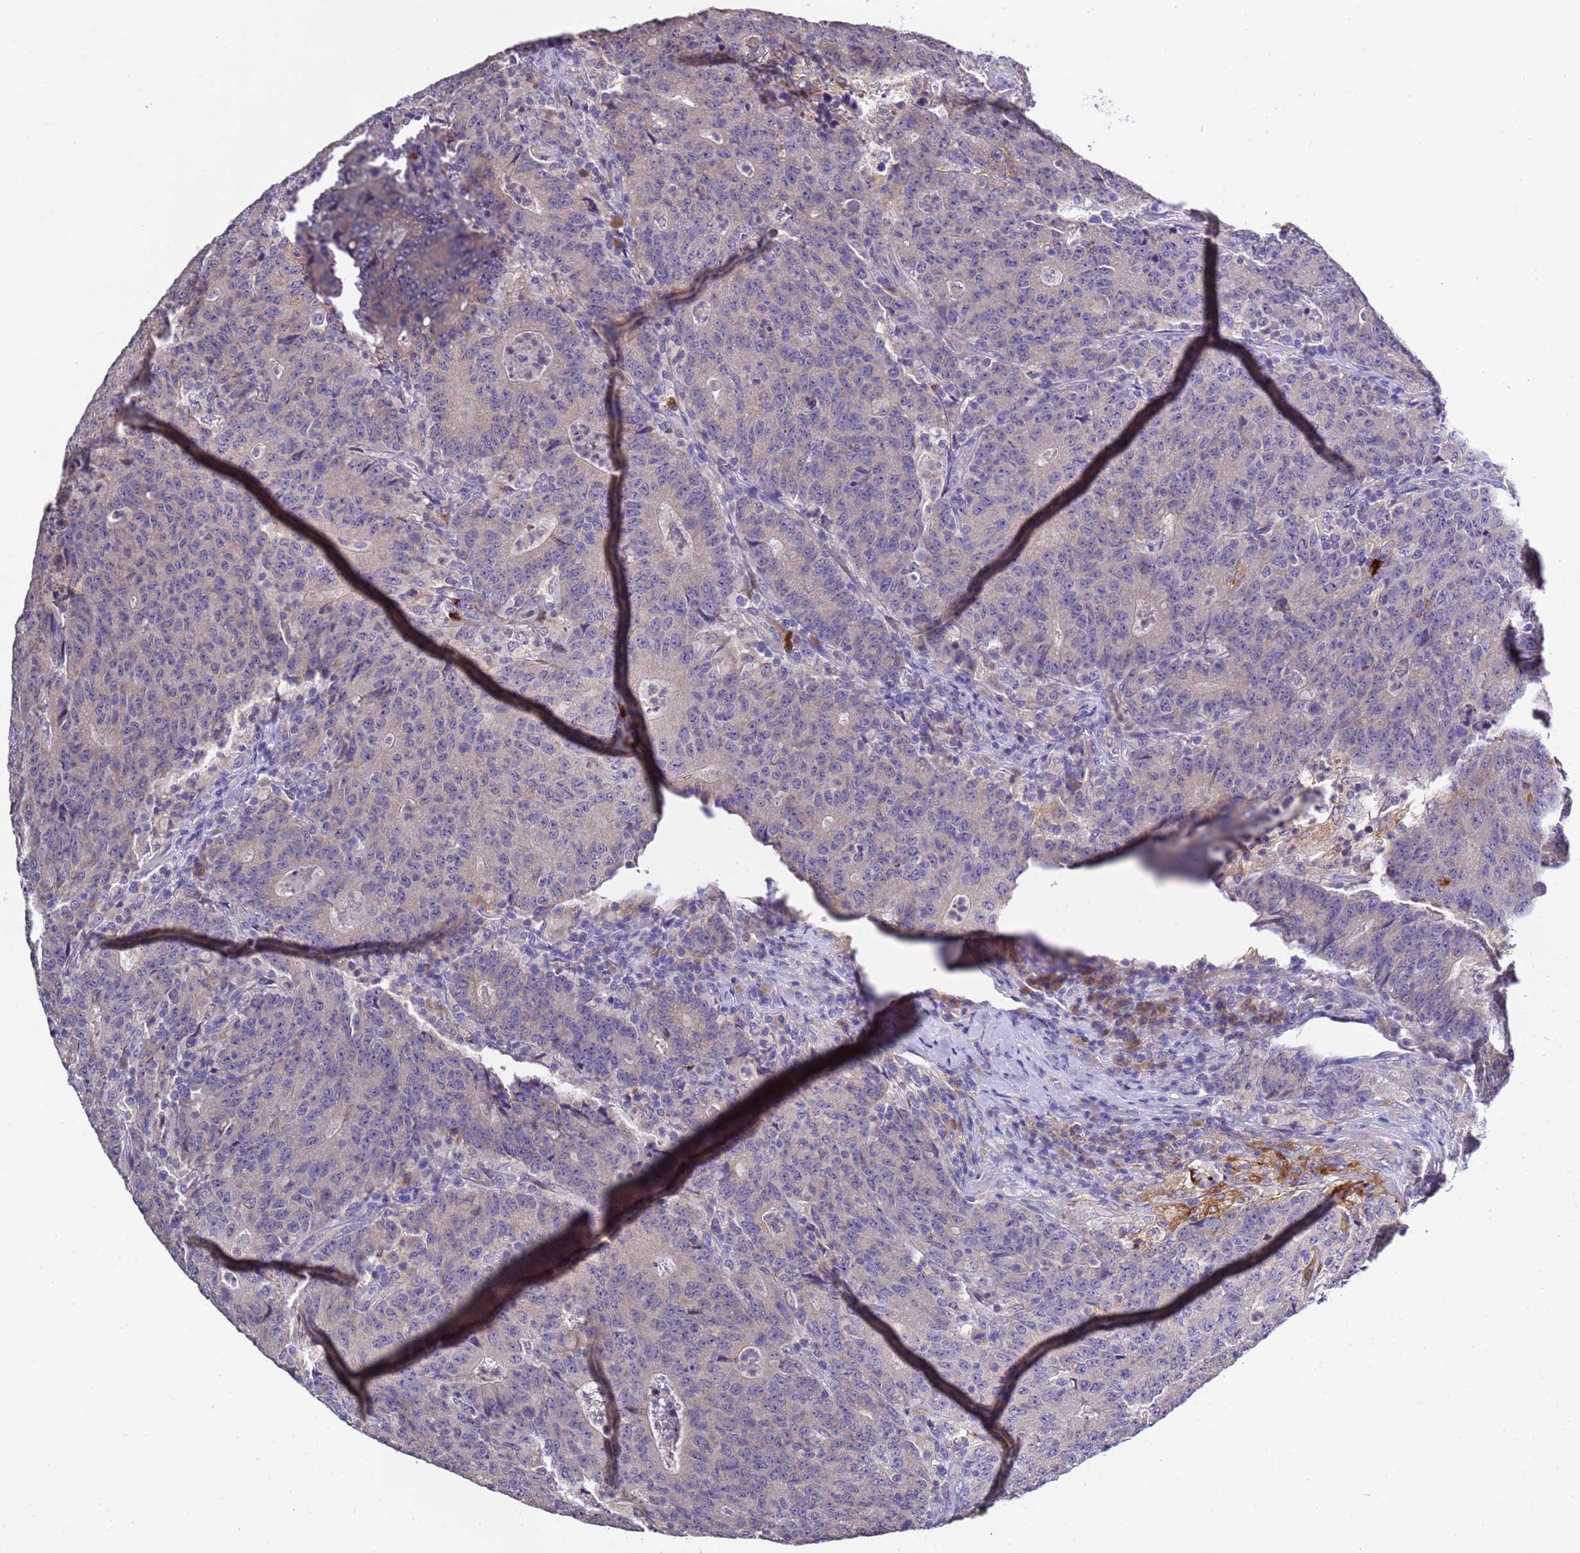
{"staining": {"intensity": "negative", "quantity": "none", "location": "none"}, "tissue": "colorectal cancer", "cell_type": "Tumor cells", "image_type": "cancer", "snomed": [{"axis": "morphology", "description": "Adenocarcinoma, NOS"}, {"axis": "topography", "description": "Colon"}], "caption": "The immunohistochemistry (IHC) histopathology image has no significant expression in tumor cells of colorectal cancer tissue.", "gene": "ELMOD2", "patient": {"sex": "female", "age": 75}}